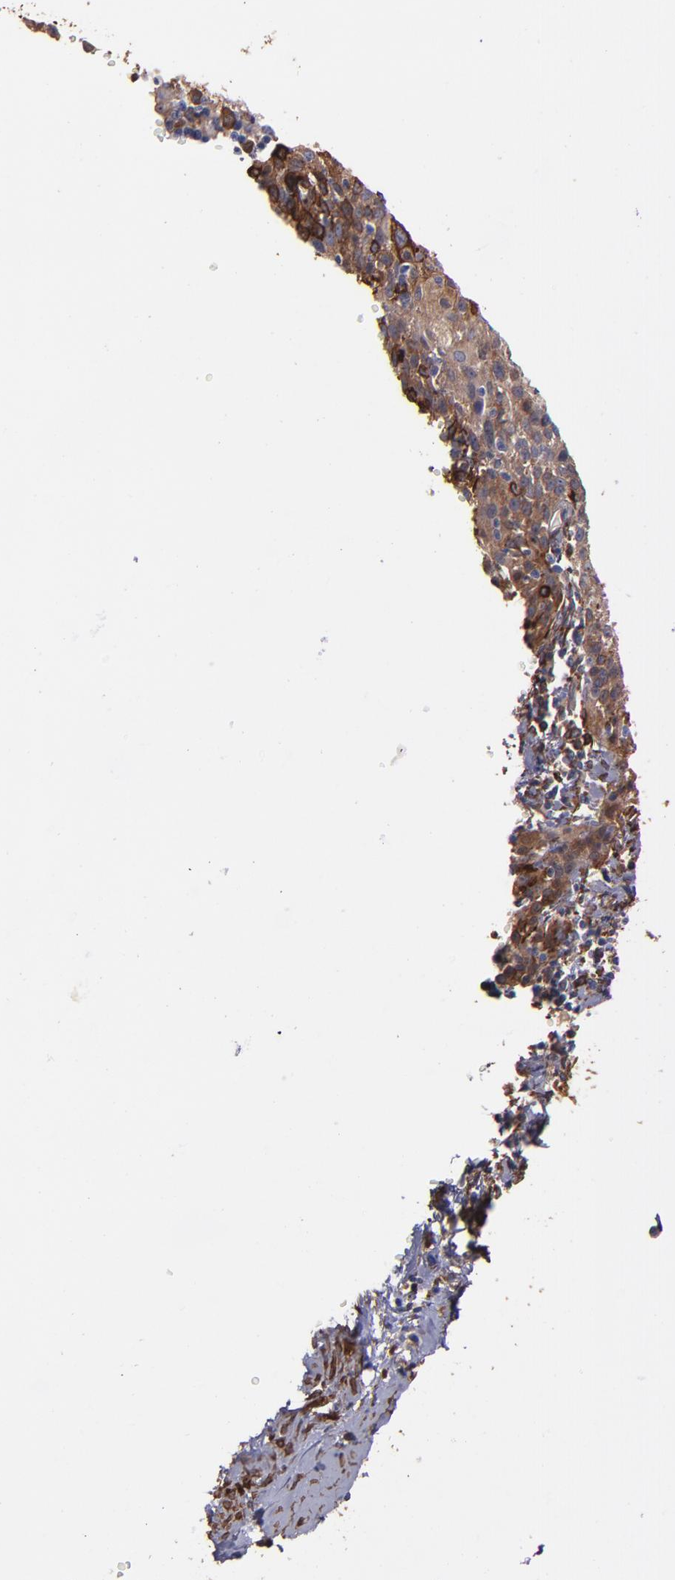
{"staining": {"intensity": "moderate", "quantity": "25%-75%", "location": "cytoplasmic/membranous"}, "tissue": "cervical cancer", "cell_type": "Tumor cells", "image_type": "cancer", "snomed": [{"axis": "morphology", "description": "Squamous cell carcinoma, NOS"}, {"axis": "topography", "description": "Cervix"}], "caption": "Cervical squamous cell carcinoma stained with immunohistochemistry reveals moderate cytoplasmic/membranous expression in approximately 25%-75% of tumor cells.", "gene": "VCL", "patient": {"sex": "female", "age": 38}}